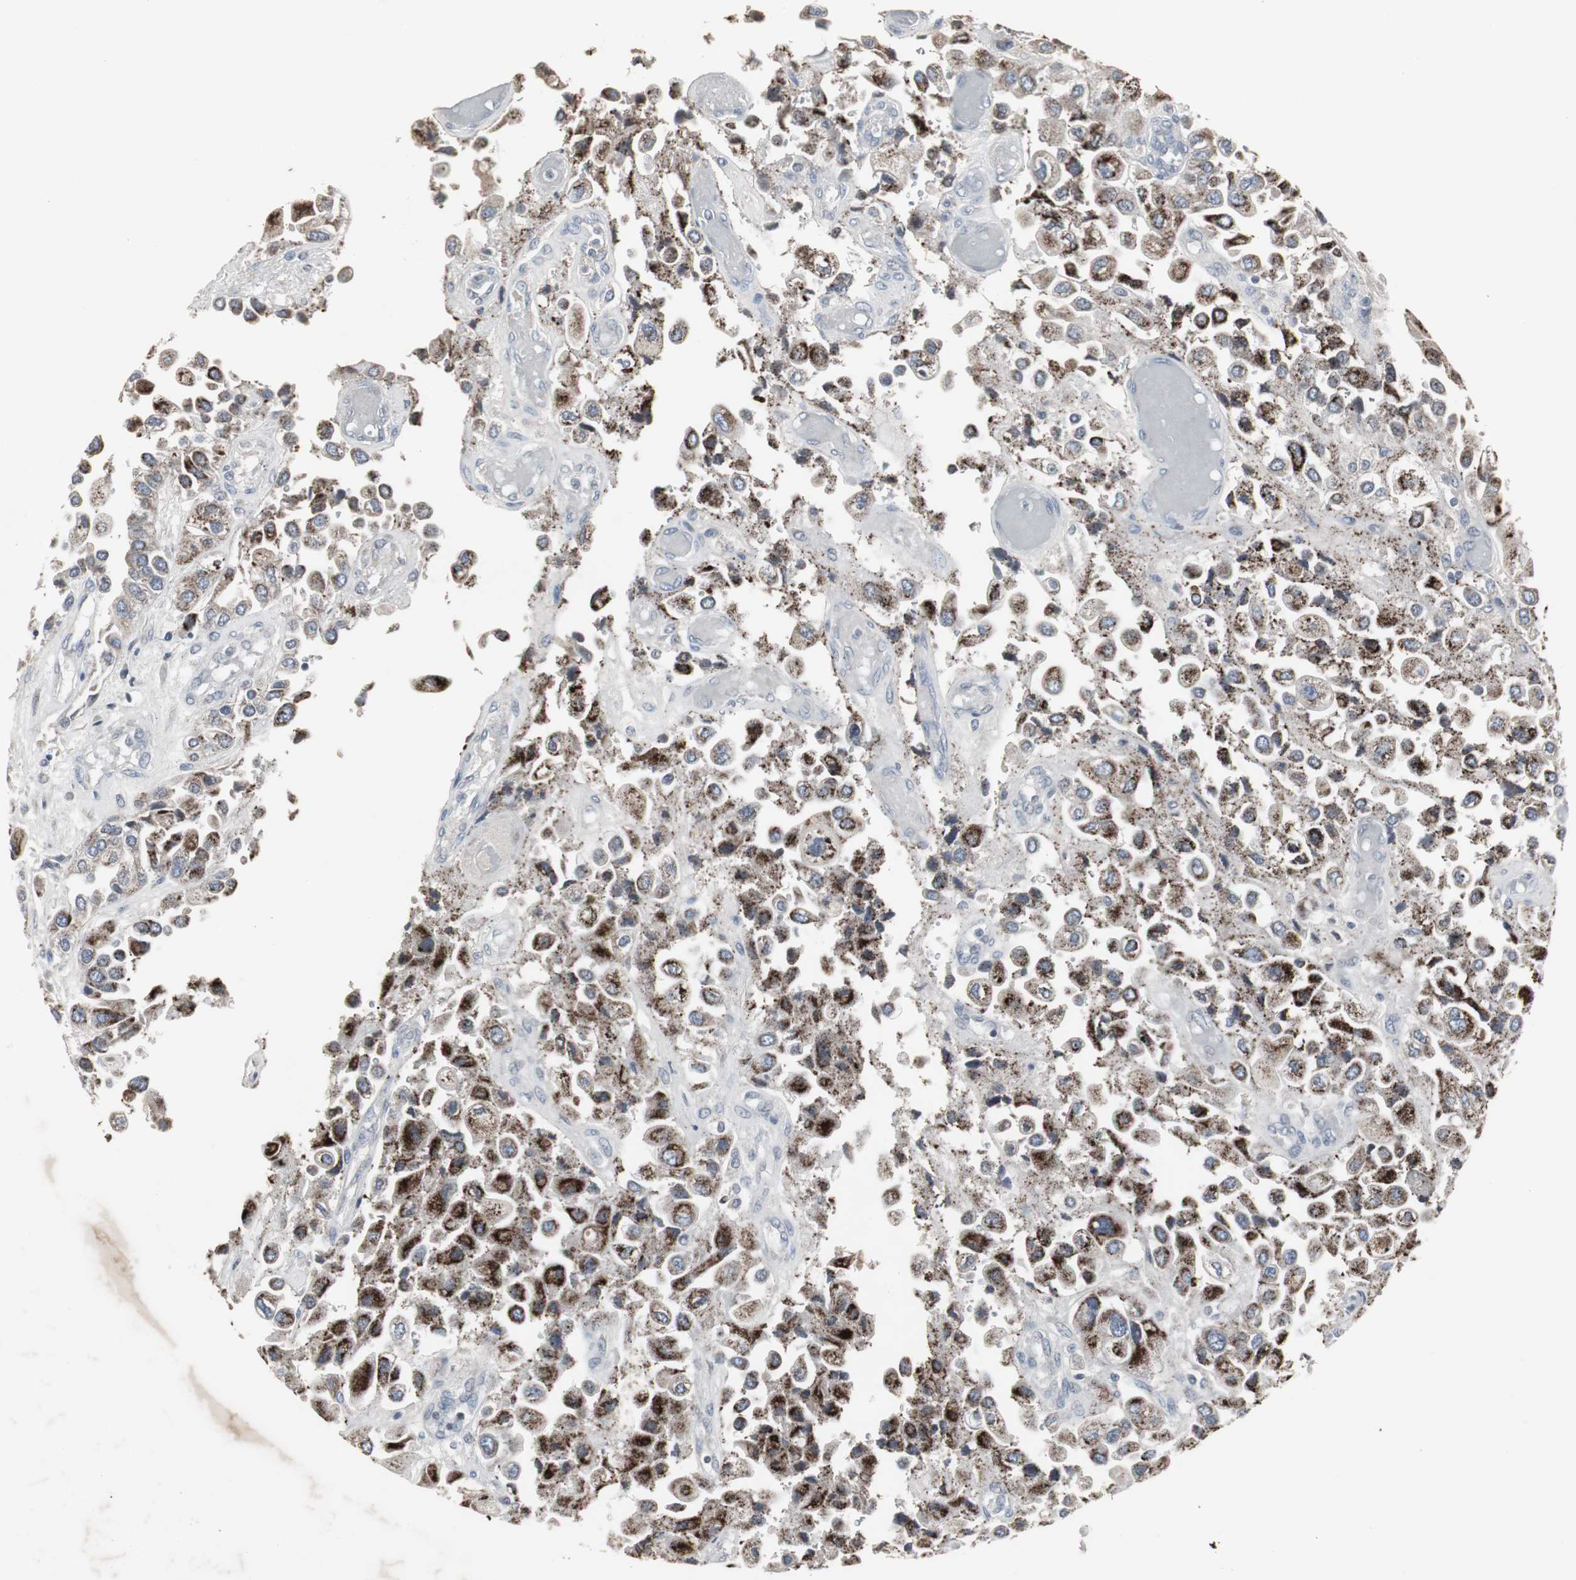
{"staining": {"intensity": "strong", "quantity": ">75%", "location": "cytoplasmic/membranous"}, "tissue": "urothelial cancer", "cell_type": "Tumor cells", "image_type": "cancer", "snomed": [{"axis": "morphology", "description": "Urothelial carcinoma, High grade"}, {"axis": "topography", "description": "Urinary bladder"}], "caption": "Immunohistochemistry of urothelial cancer demonstrates high levels of strong cytoplasmic/membranous expression in about >75% of tumor cells.", "gene": "ACAA1", "patient": {"sex": "female", "age": 64}}